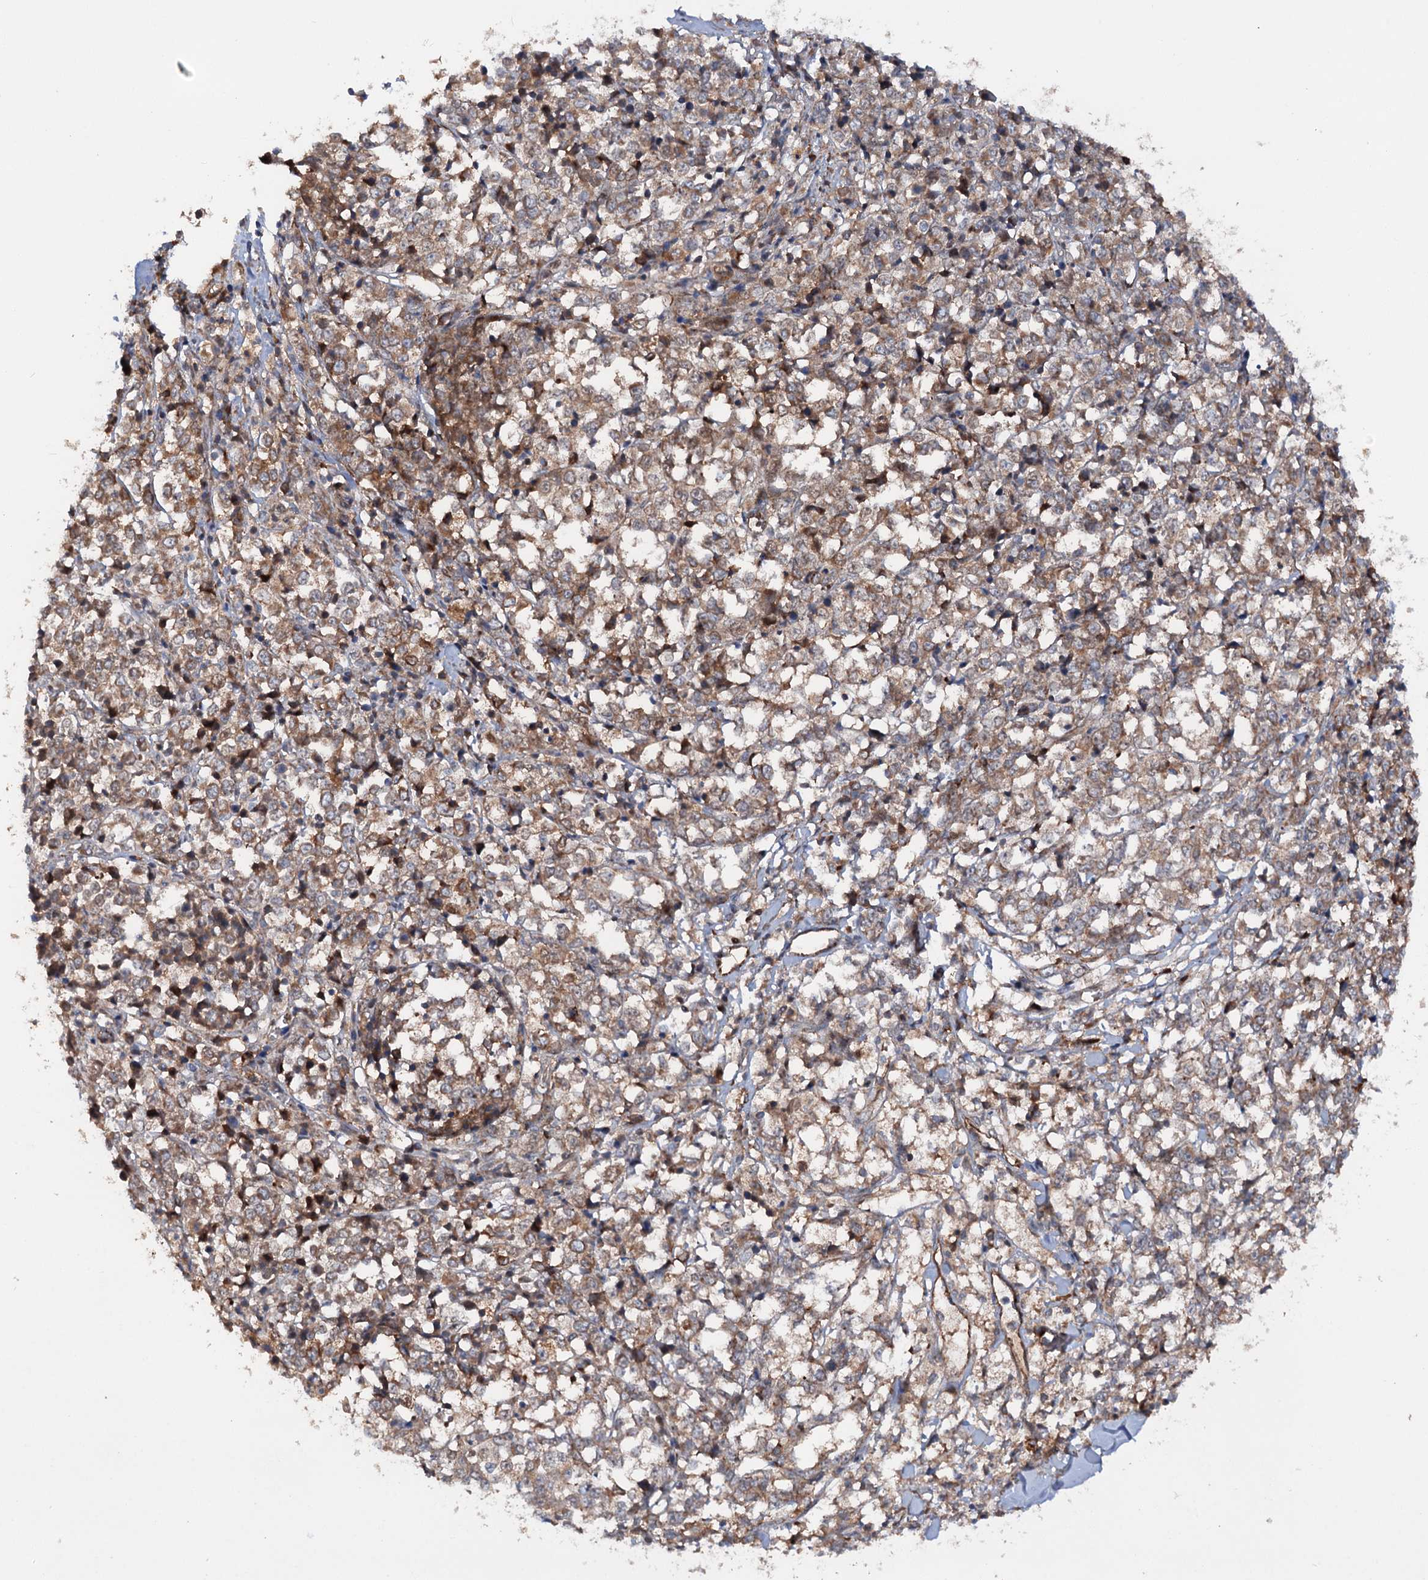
{"staining": {"intensity": "moderate", "quantity": "25%-75%", "location": "cytoplasmic/membranous"}, "tissue": "melanoma", "cell_type": "Tumor cells", "image_type": "cancer", "snomed": [{"axis": "morphology", "description": "Malignant melanoma, NOS"}, {"axis": "topography", "description": "Skin"}], "caption": "IHC (DAB) staining of human melanoma demonstrates moderate cytoplasmic/membranous protein positivity in about 25%-75% of tumor cells.", "gene": "ADGRG4", "patient": {"sex": "female", "age": 72}}